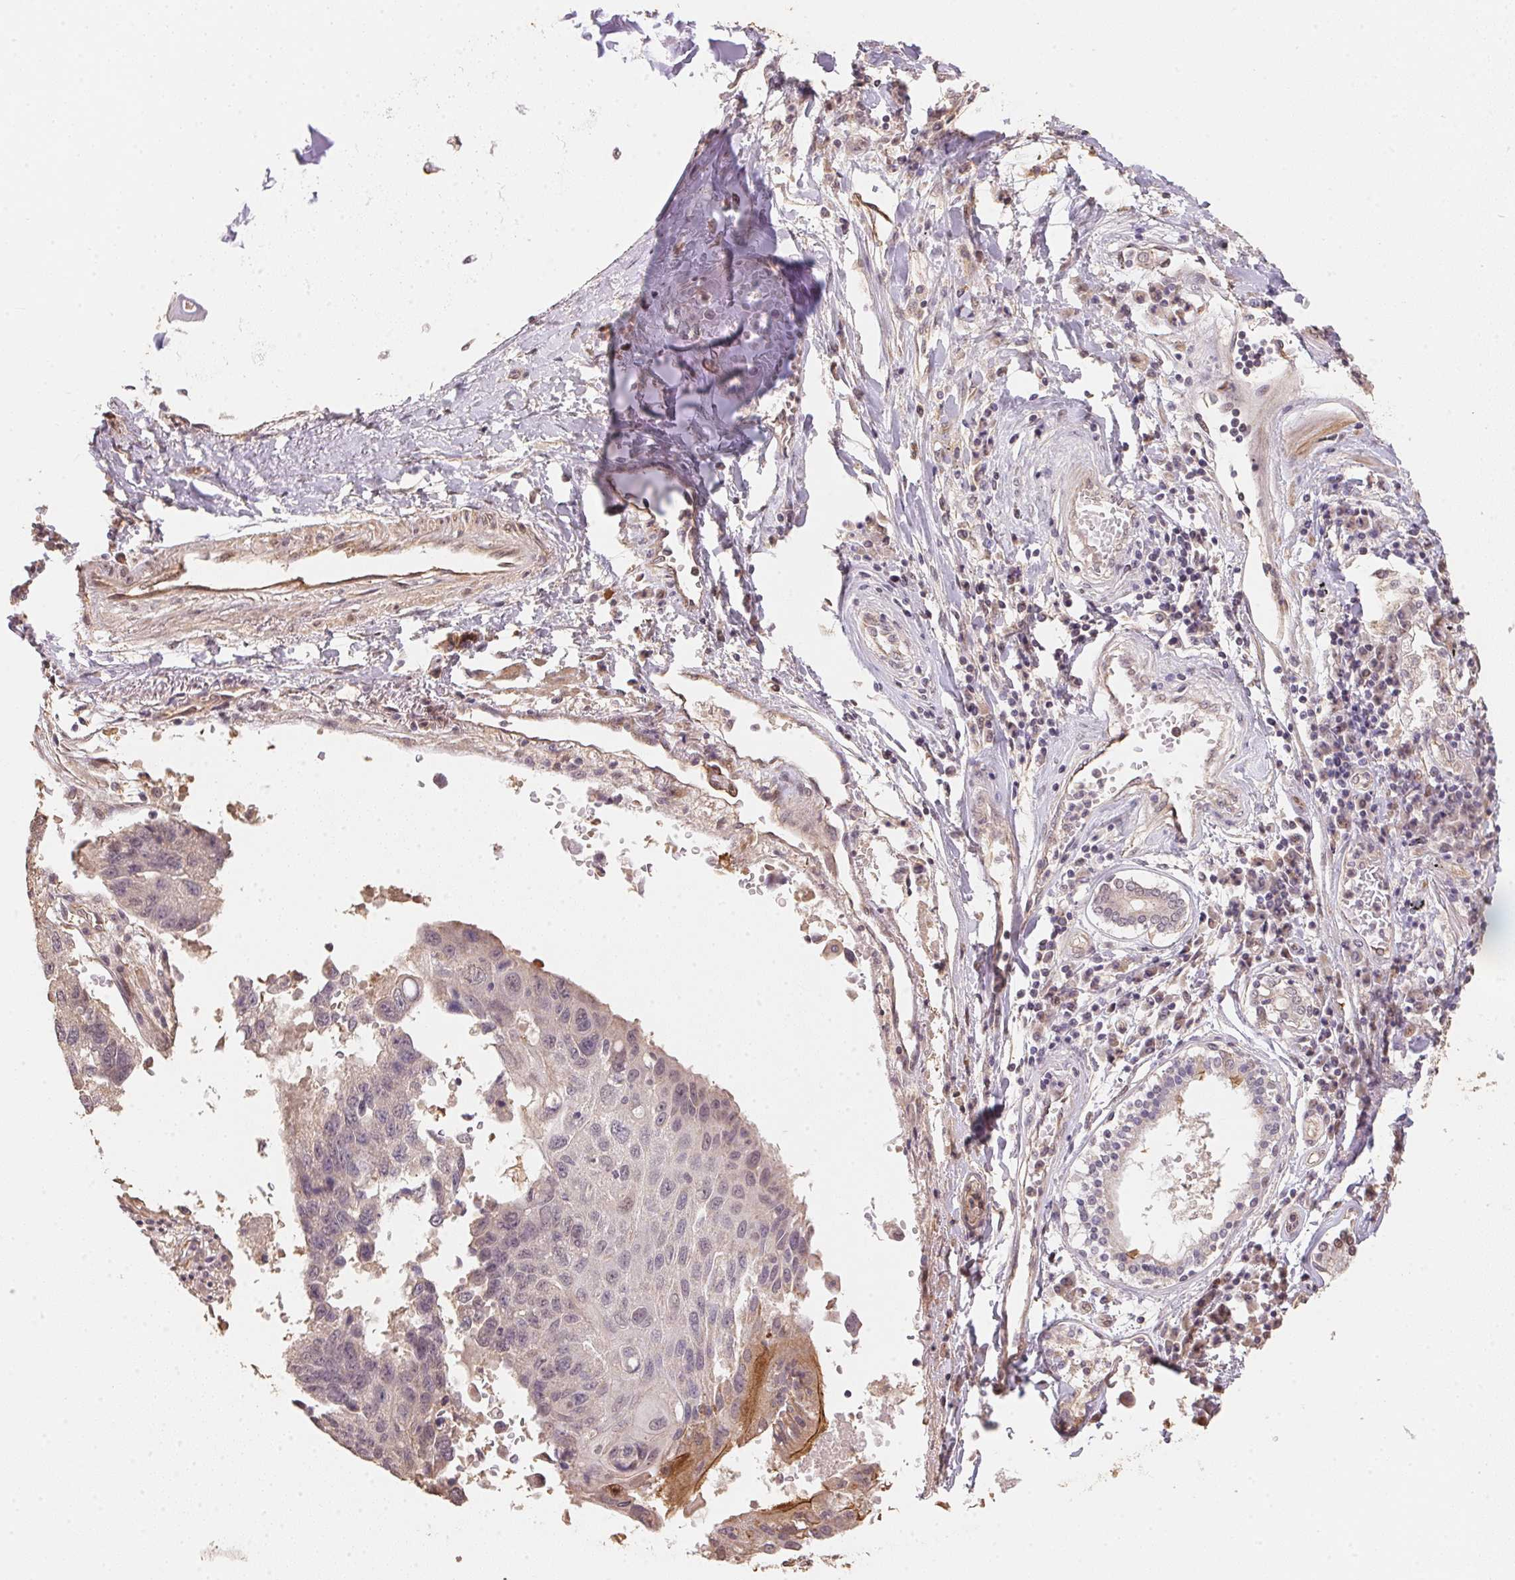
{"staining": {"intensity": "negative", "quantity": "none", "location": "none"}, "tissue": "lung cancer", "cell_type": "Tumor cells", "image_type": "cancer", "snomed": [{"axis": "morphology", "description": "Squamous cell carcinoma, NOS"}, {"axis": "topography", "description": "Lung"}], "caption": "Tumor cells are negative for protein expression in human lung cancer (squamous cell carcinoma).", "gene": "TMEM222", "patient": {"sex": "male", "age": 73}}